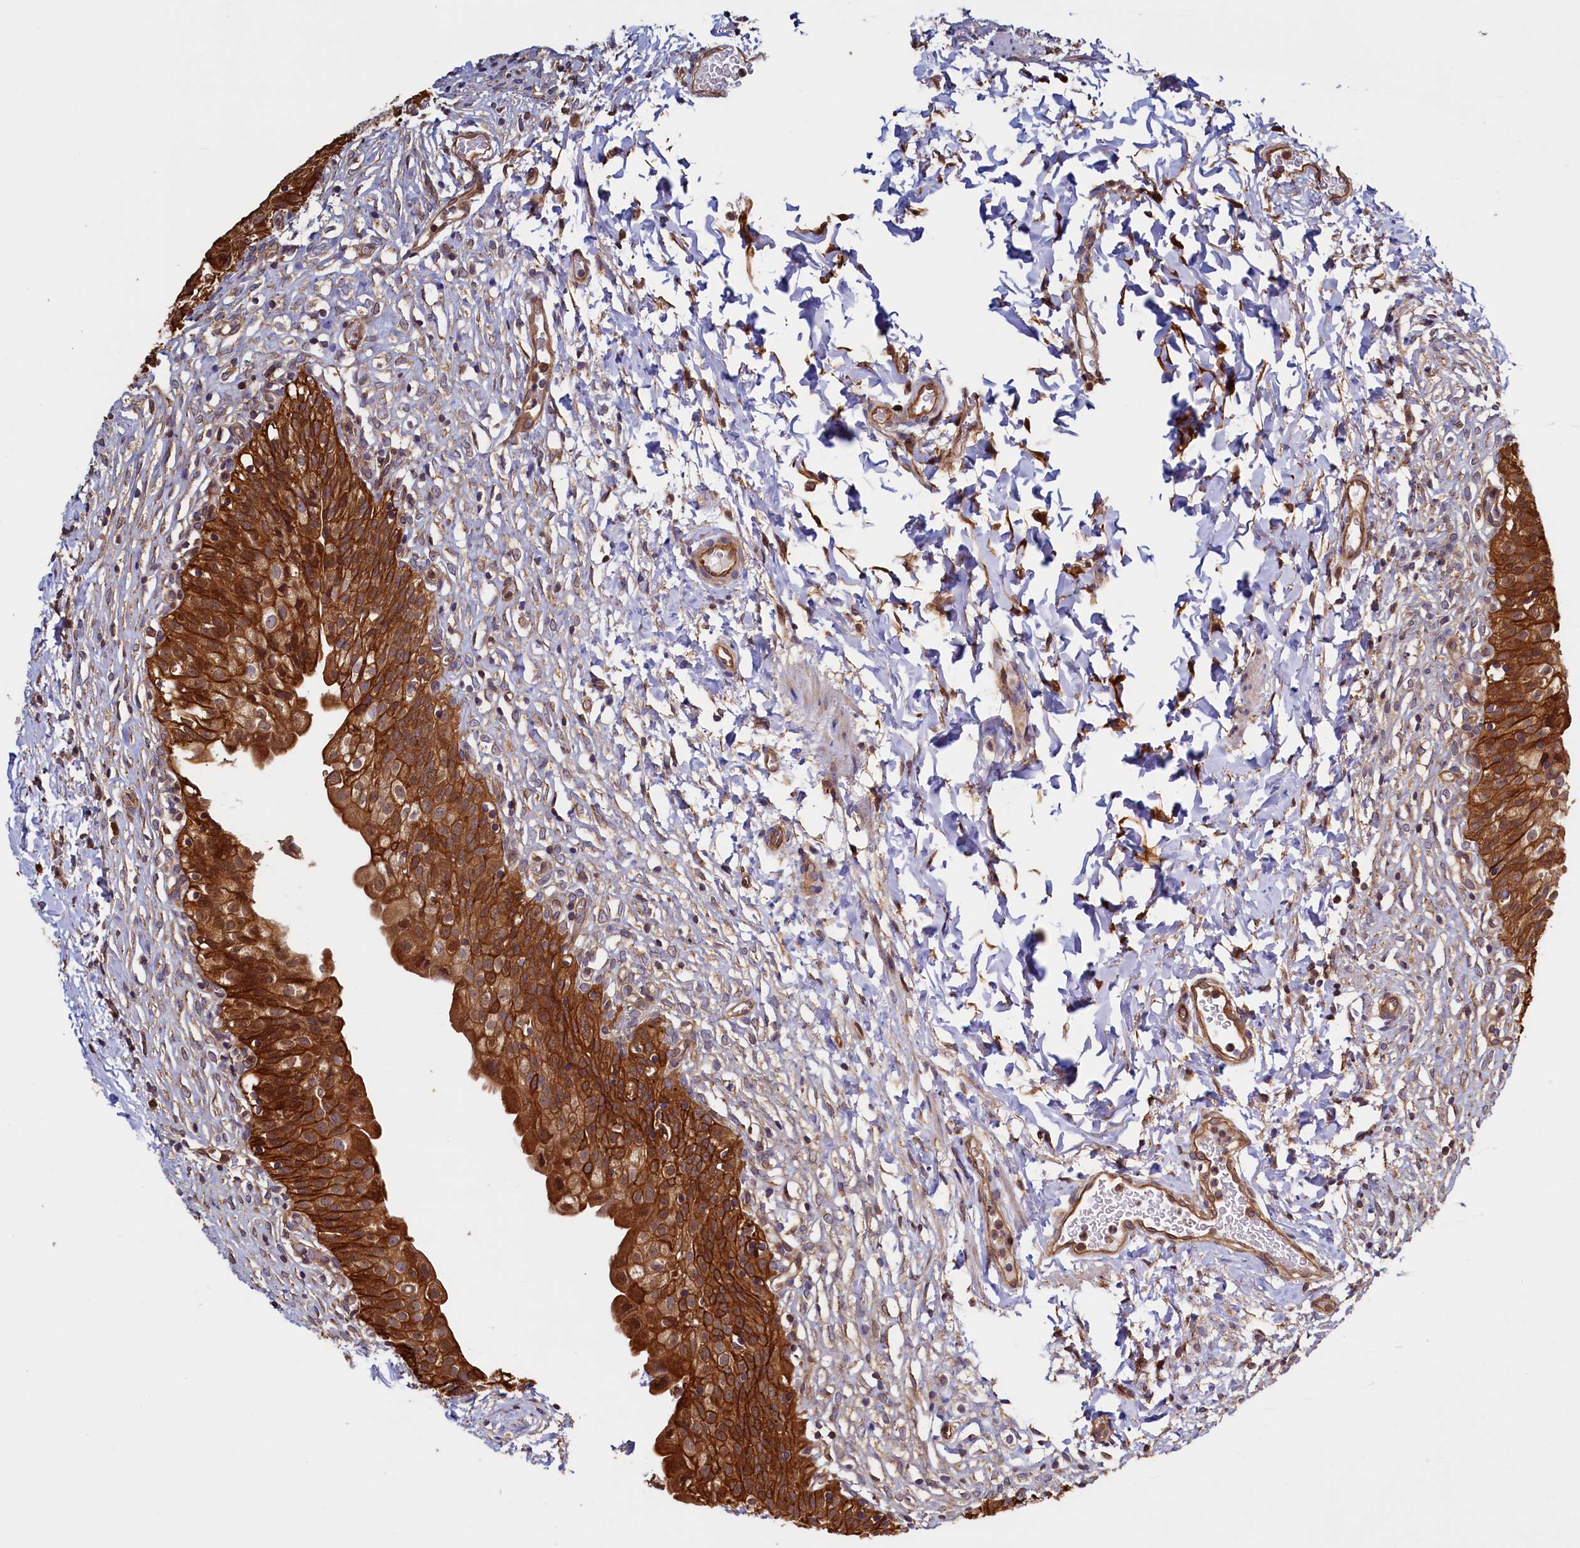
{"staining": {"intensity": "strong", "quantity": ">75%", "location": "cytoplasmic/membranous"}, "tissue": "urinary bladder", "cell_type": "Urothelial cells", "image_type": "normal", "snomed": [{"axis": "morphology", "description": "Normal tissue, NOS"}, {"axis": "topography", "description": "Urinary bladder"}], "caption": "Strong cytoplasmic/membranous positivity for a protein is present in approximately >75% of urothelial cells of unremarkable urinary bladder using immunohistochemistry.", "gene": "ATXN2L", "patient": {"sex": "male", "age": 55}}